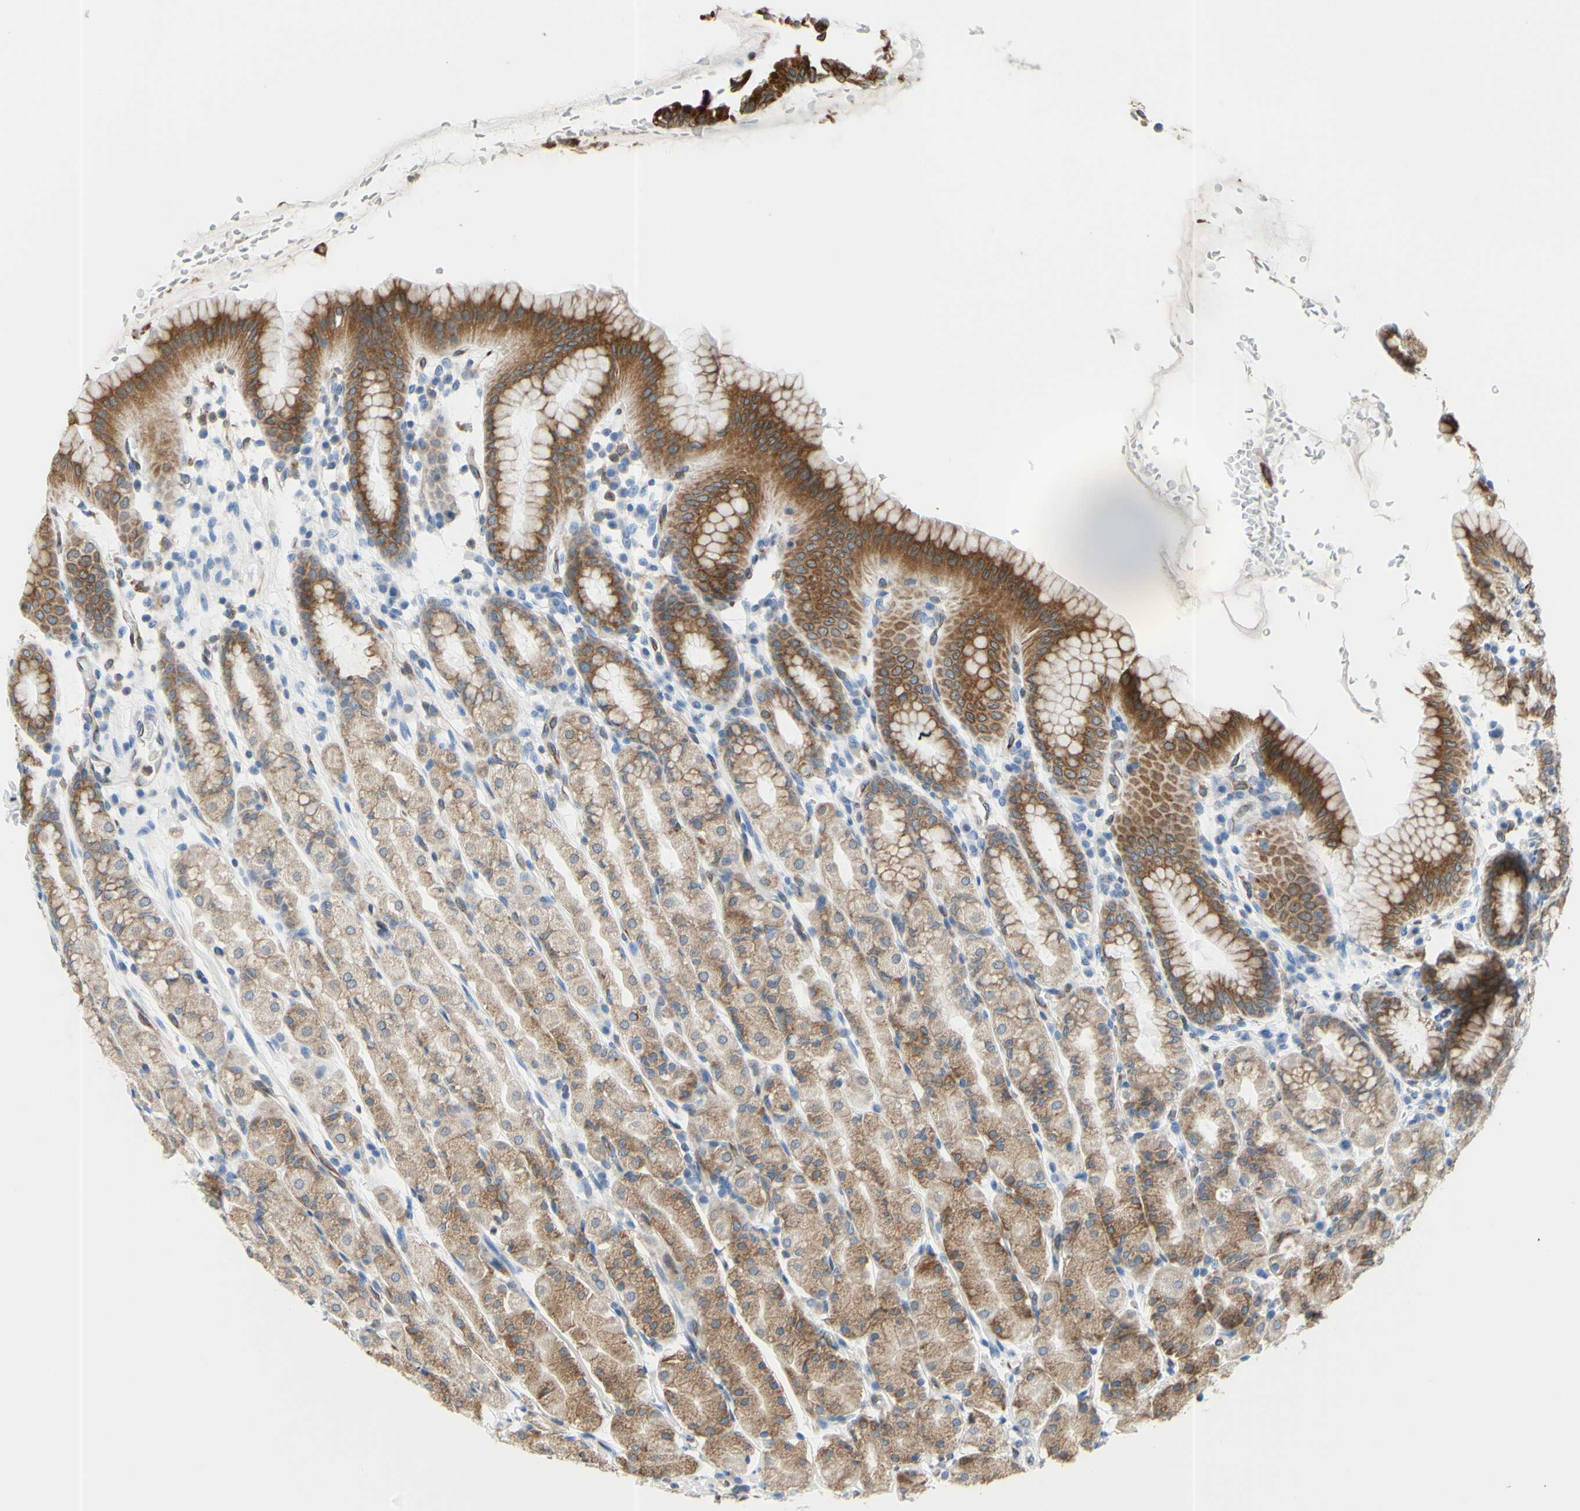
{"staining": {"intensity": "moderate", "quantity": ">75%", "location": "cytoplasmic/membranous"}, "tissue": "stomach", "cell_type": "Glandular cells", "image_type": "normal", "snomed": [{"axis": "morphology", "description": "Normal tissue, NOS"}, {"axis": "topography", "description": "Stomach, upper"}], "caption": "This image exhibits immunohistochemistry staining of unremarkable stomach, with medium moderate cytoplasmic/membranous positivity in approximately >75% of glandular cells.", "gene": "MGST2", "patient": {"sex": "male", "age": 68}}